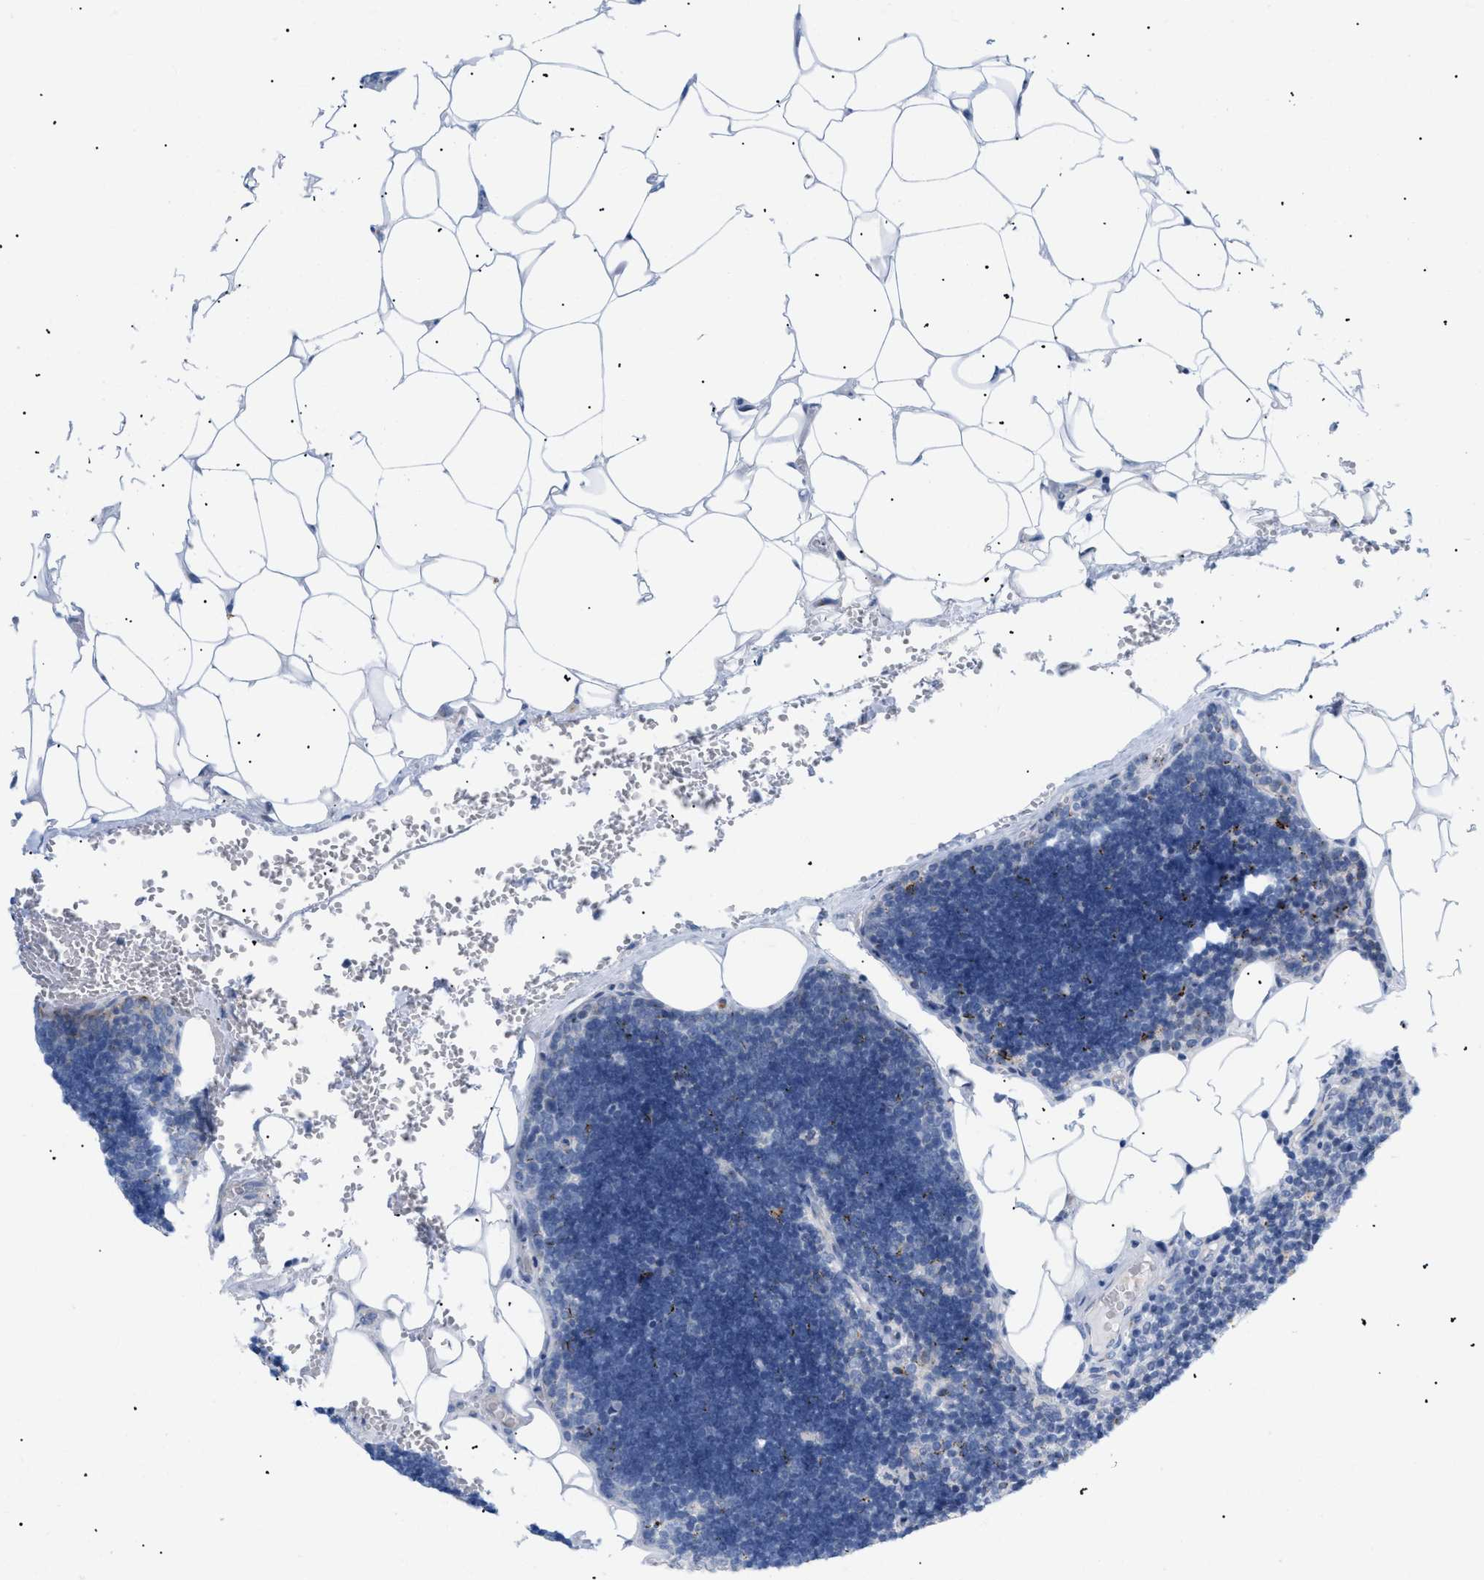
{"staining": {"intensity": "negative", "quantity": "none", "location": "none"}, "tissue": "lymph node", "cell_type": "Germinal center cells", "image_type": "normal", "snomed": [{"axis": "morphology", "description": "Normal tissue, NOS"}, {"axis": "topography", "description": "Lymph node"}], "caption": "This photomicrograph is of benign lymph node stained with immunohistochemistry to label a protein in brown with the nuclei are counter-stained blue. There is no positivity in germinal center cells.", "gene": "TMEM17", "patient": {"sex": "male", "age": 33}}